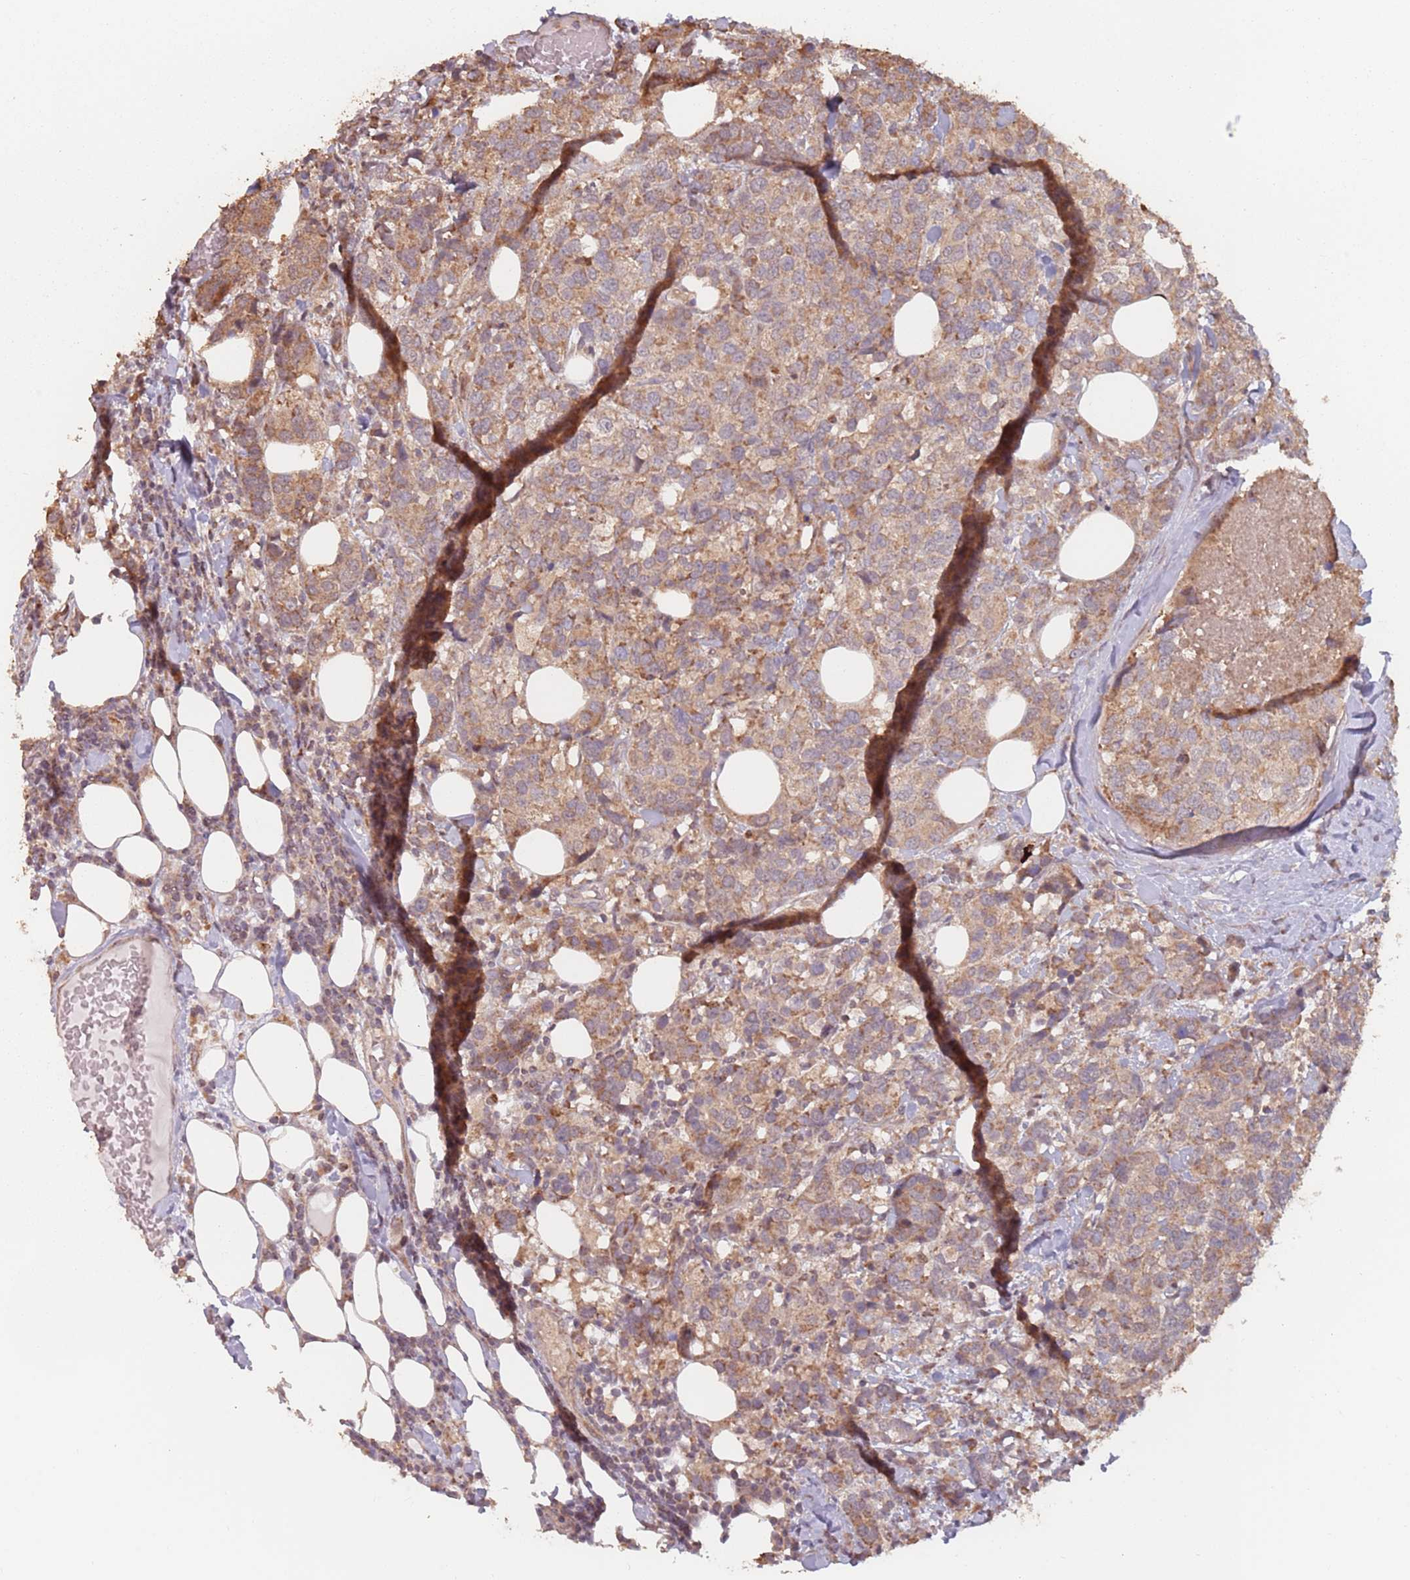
{"staining": {"intensity": "moderate", "quantity": ">75%", "location": "cytoplasmic/membranous"}, "tissue": "breast cancer", "cell_type": "Tumor cells", "image_type": "cancer", "snomed": [{"axis": "morphology", "description": "Lobular carcinoma"}, {"axis": "topography", "description": "Breast"}], "caption": "The histopathology image reveals staining of lobular carcinoma (breast), revealing moderate cytoplasmic/membranous protein positivity (brown color) within tumor cells.", "gene": "VPS52", "patient": {"sex": "female", "age": 59}}